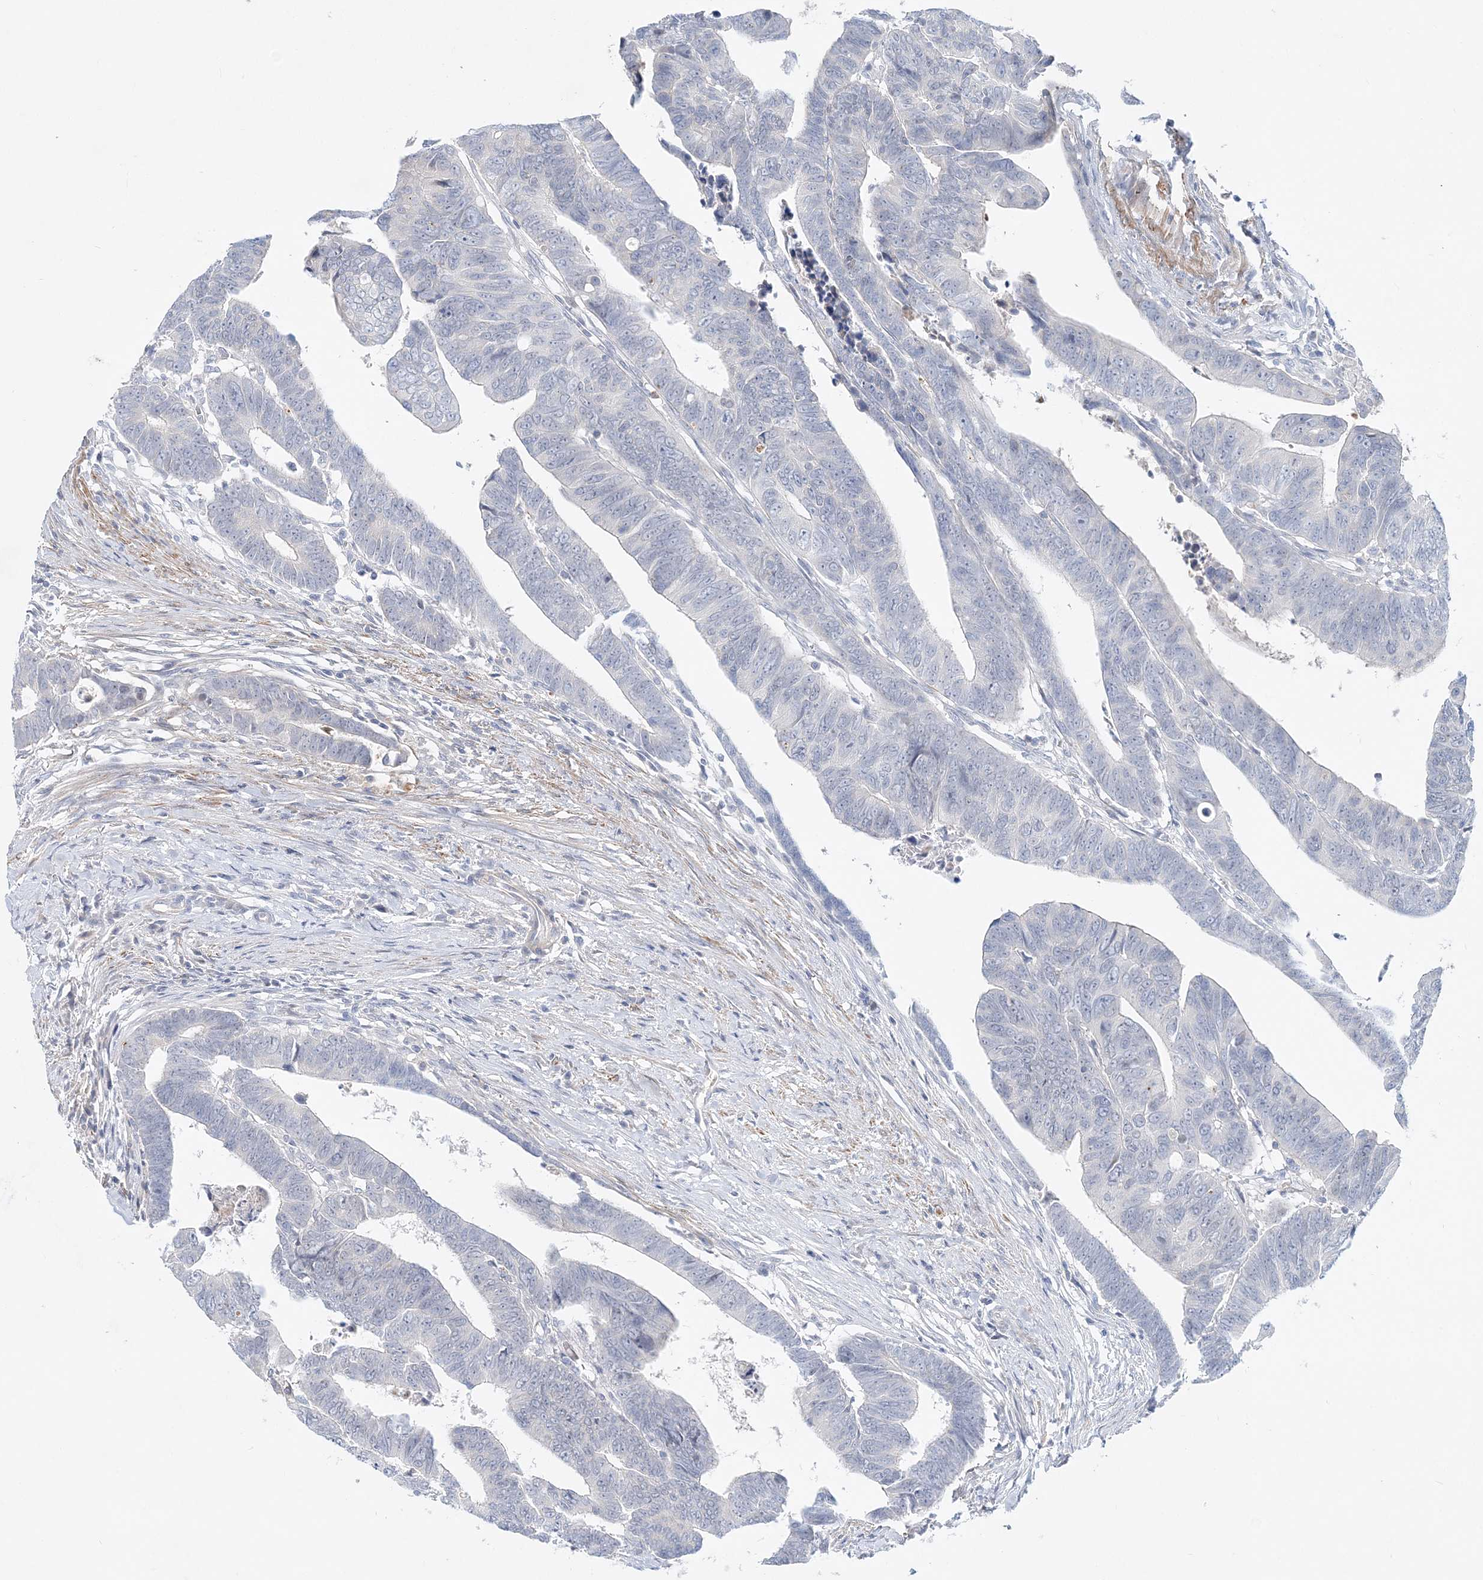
{"staining": {"intensity": "negative", "quantity": "none", "location": "none"}, "tissue": "colorectal cancer", "cell_type": "Tumor cells", "image_type": "cancer", "snomed": [{"axis": "morphology", "description": "Adenocarcinoma, NOS"}, {"axis": "topography", "description": "Rectum"}], "caption": "Photomicrograph shows no significant protein expression in tumor cells of adenocarcinoma (colorectal).", "gene": "DNAH5", "patient": {"sex": "female", "age": 65}}